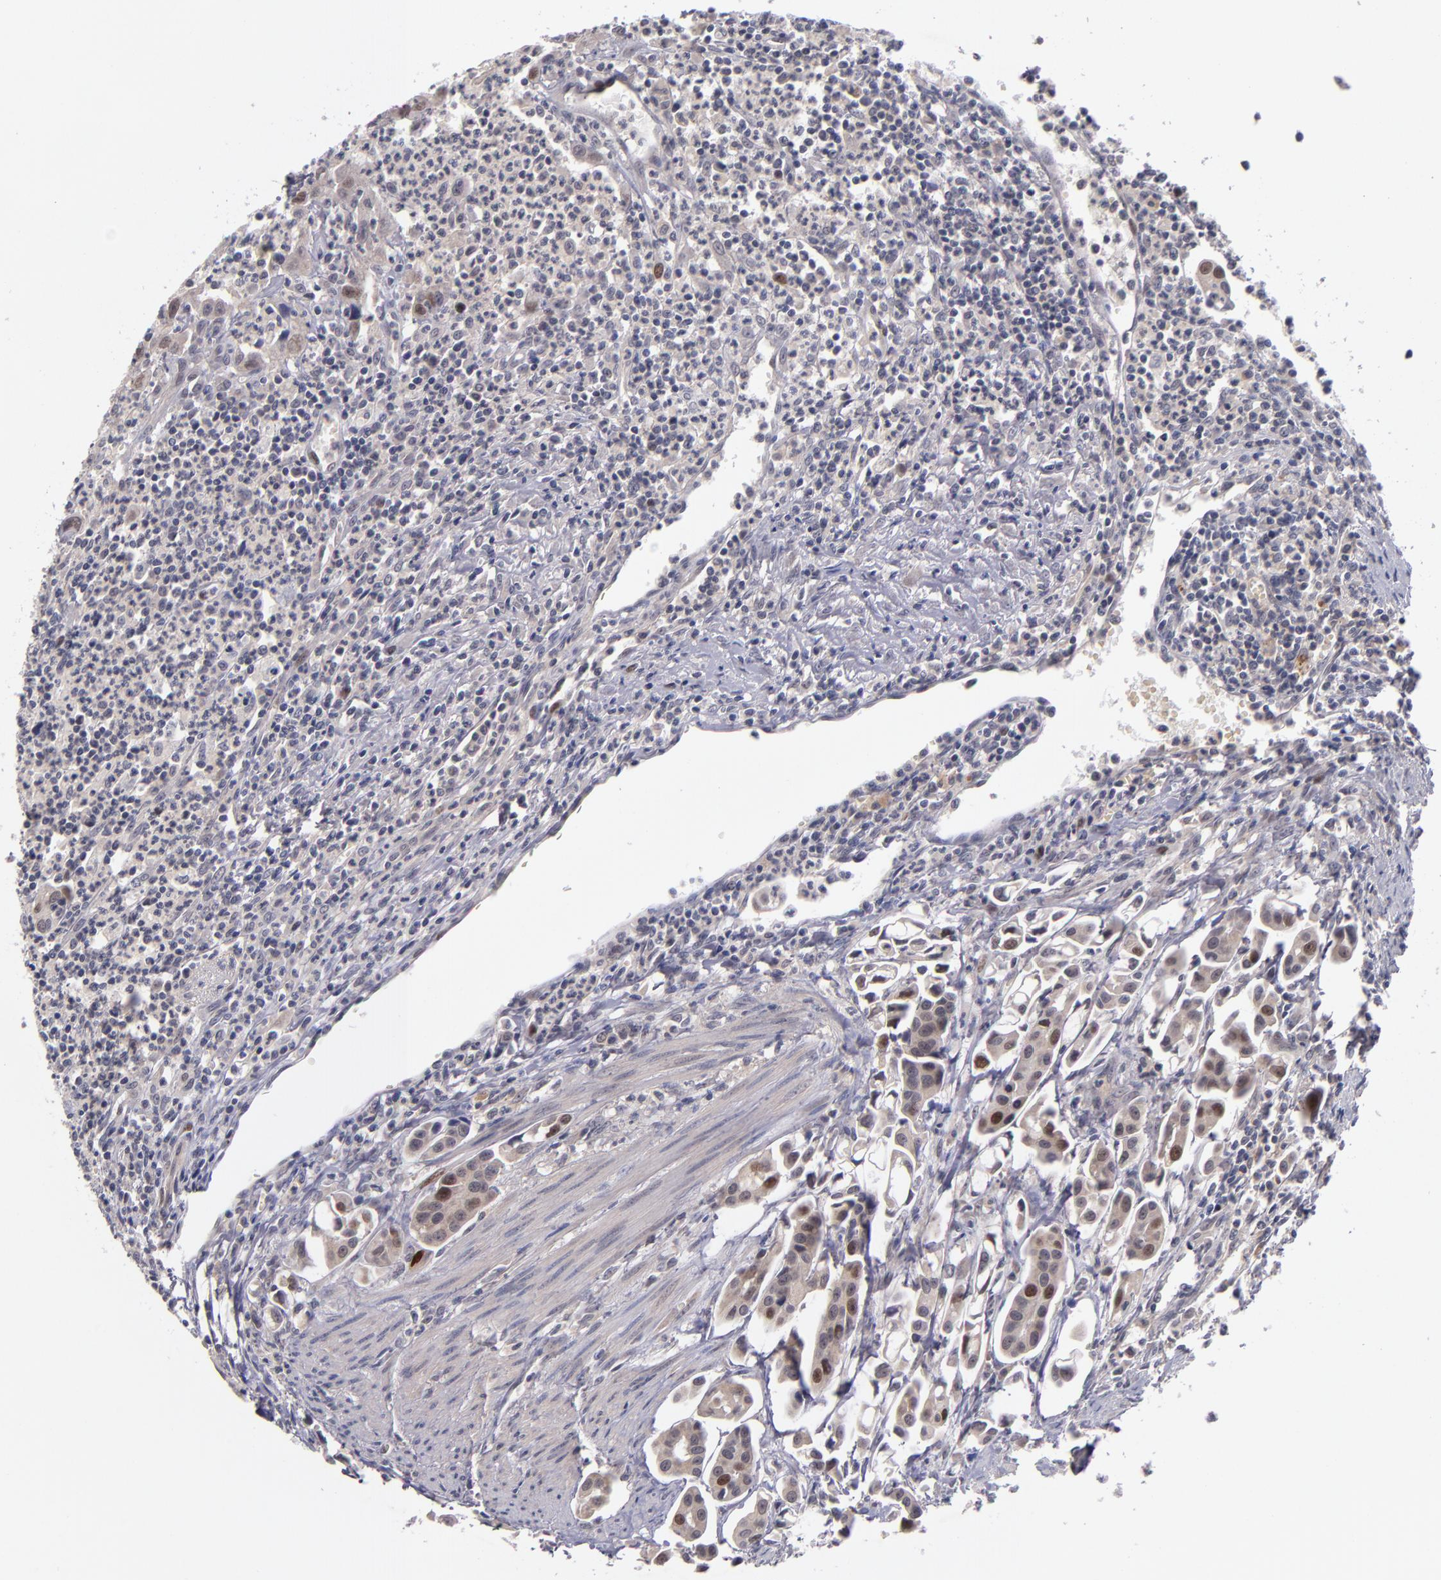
{"staining": {"intensity": "strong", "quantity": "25%-75%", "location": "nuclear"}, "tissue": "urothelial cancer", "cell_type": "Tumor cells", "image_type": "cancer", "snomed": [{"axis": "morphology", "description": "Urothelial carcinoma, High grade"}, {"axis": "topography", "description": "Urinary bladder"}], "caption": "Immunohistochemistry photomicrograph of human urothelial cancer stained for a protein (brown), which shows high levels of strong nuclear staining in approximately 25%-75% of tumor cells.", "gene": "CDC7", "patient": {"sex": "male", "age": 66}}